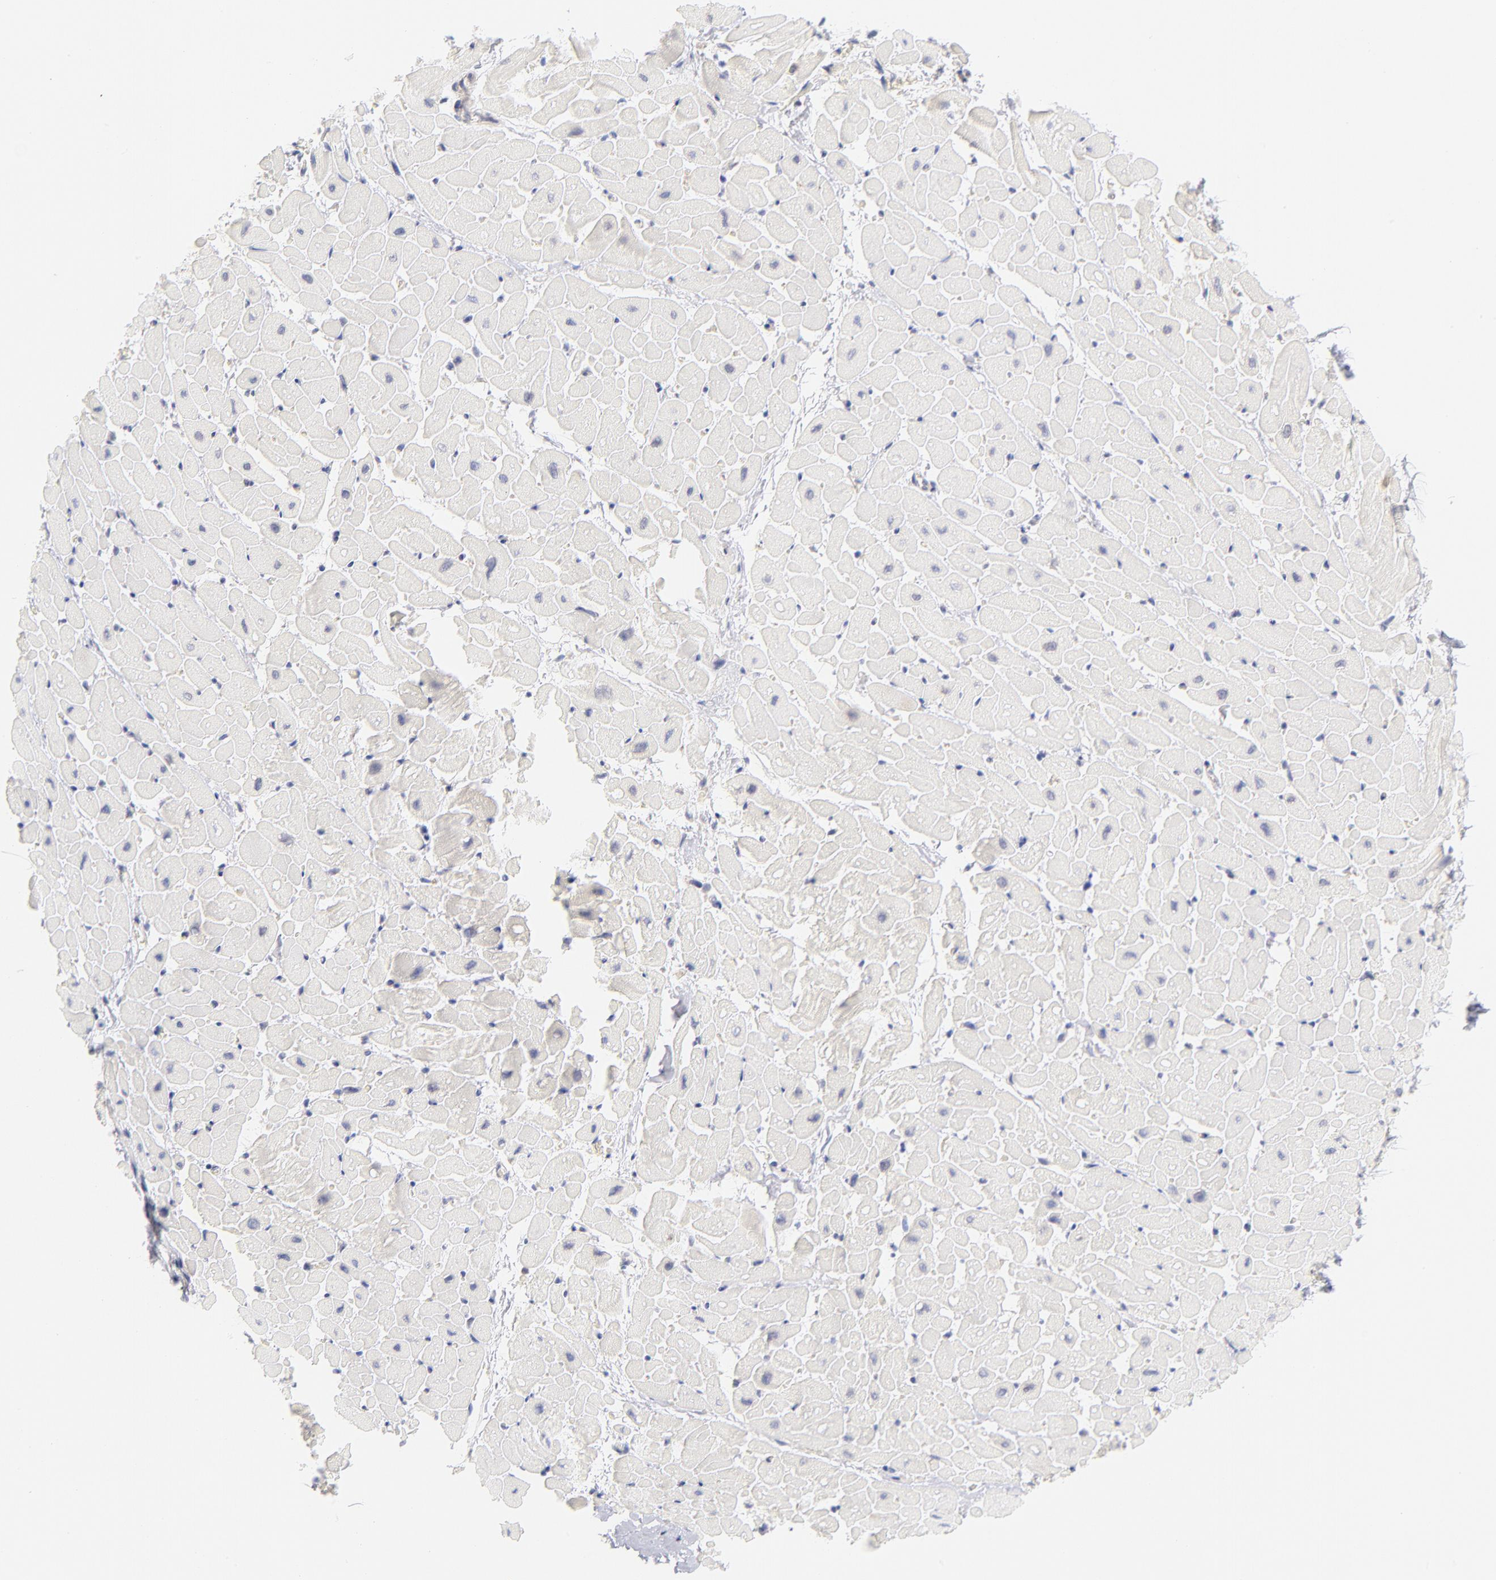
{"staining": {"intensity": "negative", "quantity": "none", "location": "none"}, "tissue": "heart muscle", "cell_type": "Cardiomyocytes", "image_type": "normal", "snomed": [{"axis": "morphology", "description": "Normal tissue, NOS"}, {"axis": "topography", "description": "Heart"}], "caption": "Immunohistochemical staining of unremarkable human heart muscle demonstrates no significant expression in cardiomyocytes. (Immunohistochemistry (ihc), brightfield microscopy, high magnification).", "gene": "CASP6", "patient": {"sex": "male", "age": 45}}